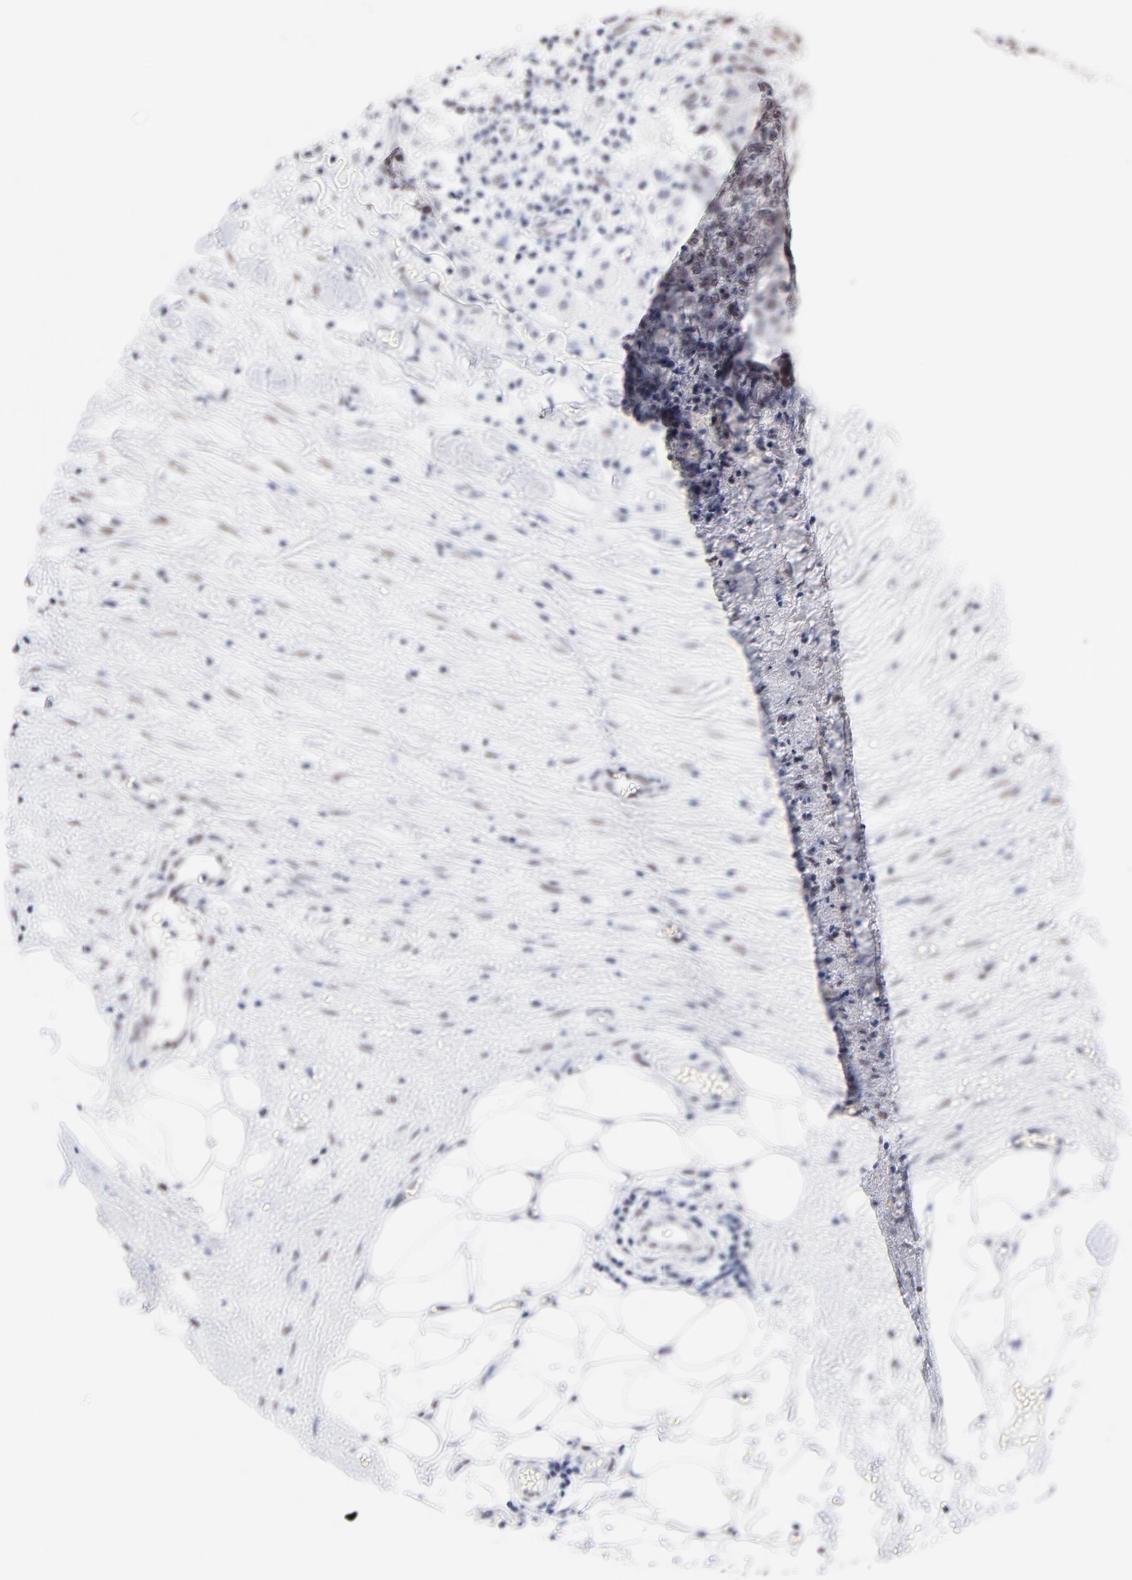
{"staining": {"intensity": "negative", "quantity": "none", "location": "none"}, "tissue": "ovarian cancer", "cell_type": "Tumor cells", "image_type": "cancer", "snomed": [{"axis": "morphology", "description": "Carcinoma, endometroid"}, {"axis": "topography", "description": "Ovary"}], "caption": "There is no significant staining in tumor cells of ovarian cancer (endometroid carcinoma).", "gene": "ZNF74", "patient": {"sex": "female", "age": 42}}